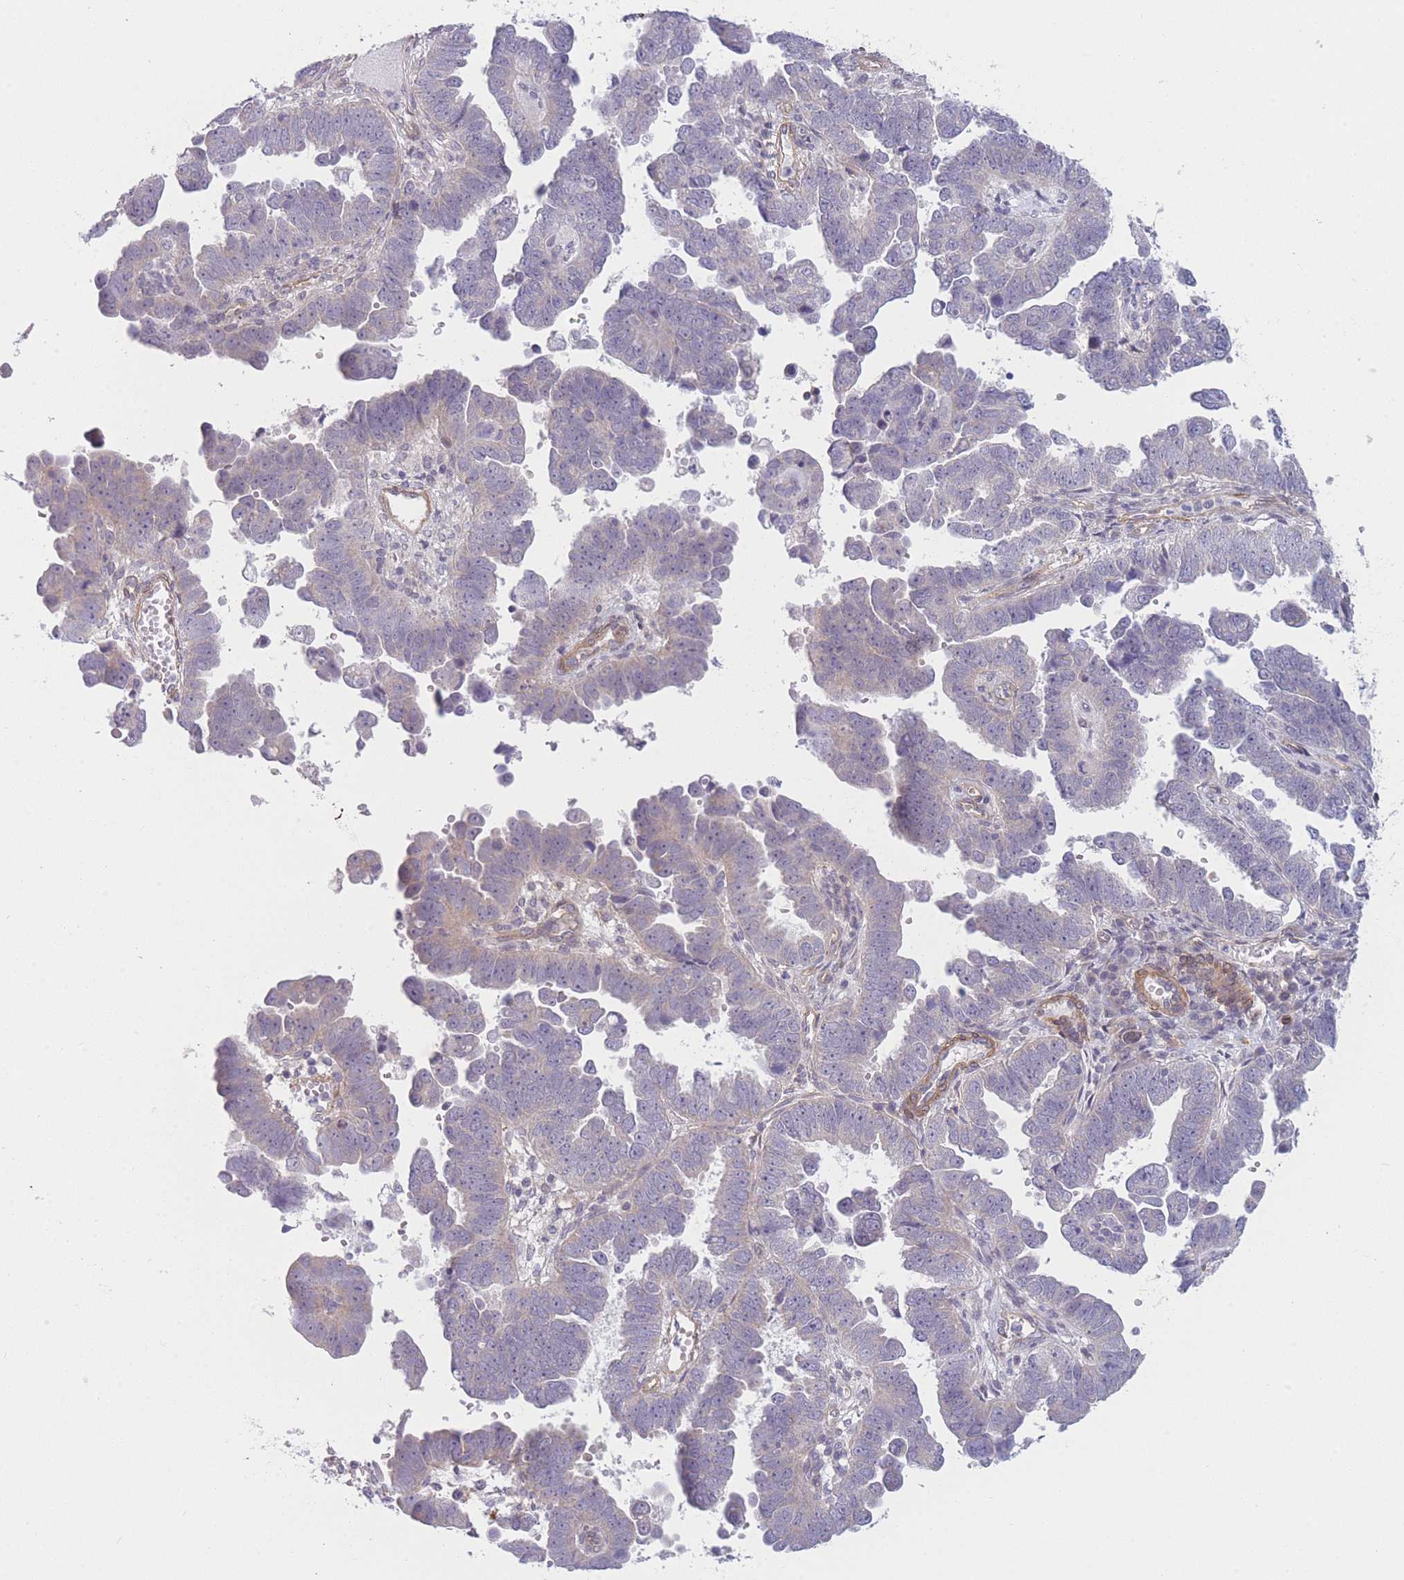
{"staining": {"intensity": "weak", "quantity": "<25%", "location": "cytoplasmic/membranous"}, "tissue": "endometrial cancer", "cell_type": "Tumor cells", "image_type": "cancer", "snomed": [{"axis": "morphology", "description": "Adenocarcinoma, NOS"}, {"axis": "topography", "description": "Endometrium"}], "caption": "Human adenocarcinoma (endometrial) stained for a protein using IHC shows no expression in tumor cells.", "gene": "SLC7A6", "patient": {"sex": "female", "age": 75}}